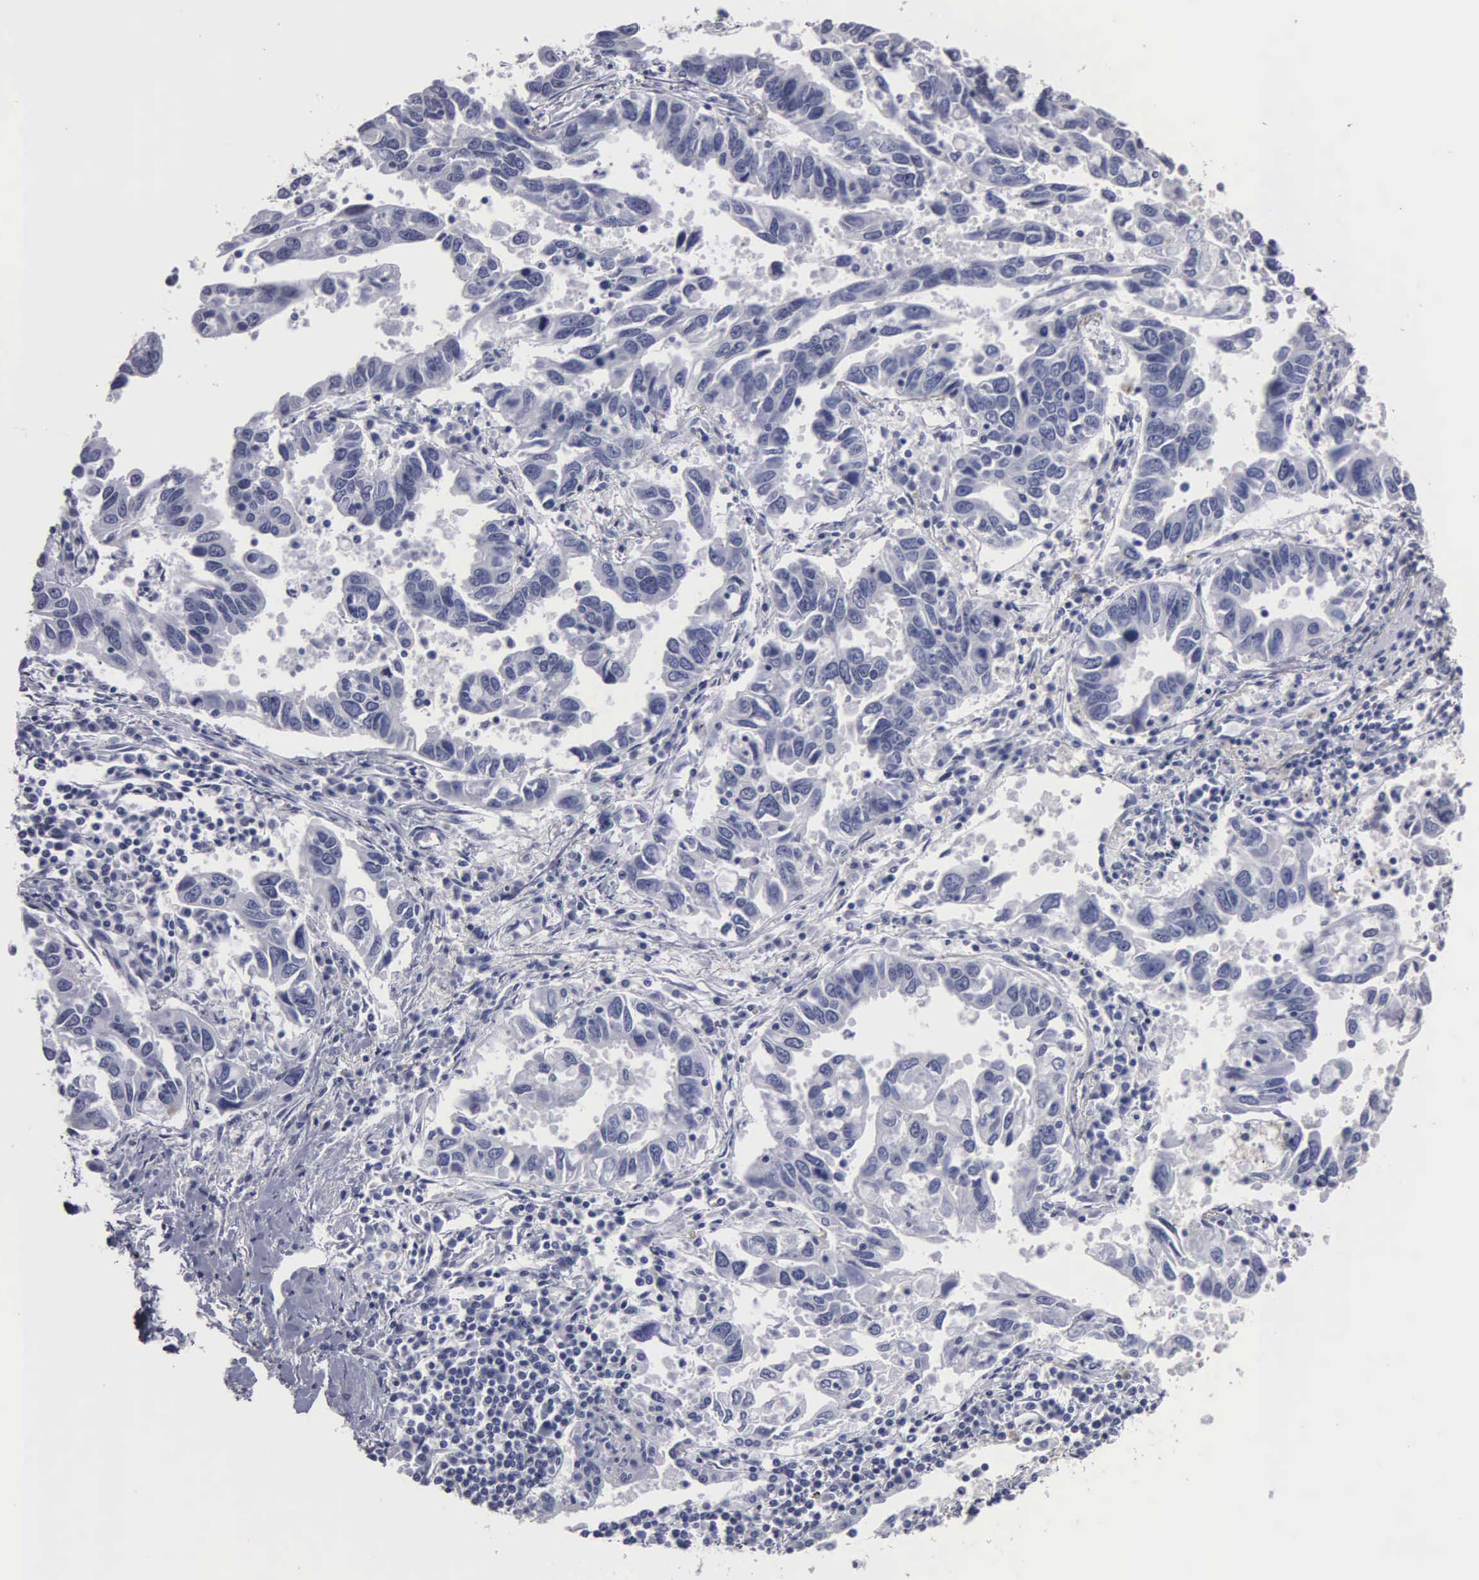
{"staining": {"intensity": "negative", "quantity": "none", "location": "none"}, "tissue": "lung cancer", "cell_type": "Tumor cells", "image_type": "cancer", "snomed": [{"axis": "morphology", "description": "Adenocarcinoma, NOS"}, {"axis": "topography", "description": "Lung"}], "caption": "DAB immunohistochemical staining of lung cancer reveals no significant expression in tumor cells. (Brightfield microscopy of DAB (3,3'-diaminobenzidine) immunohistochemistry (IHC) at high magnification).", "gene": "UPB1", "patient": {"sex": "male", "age": 48}}